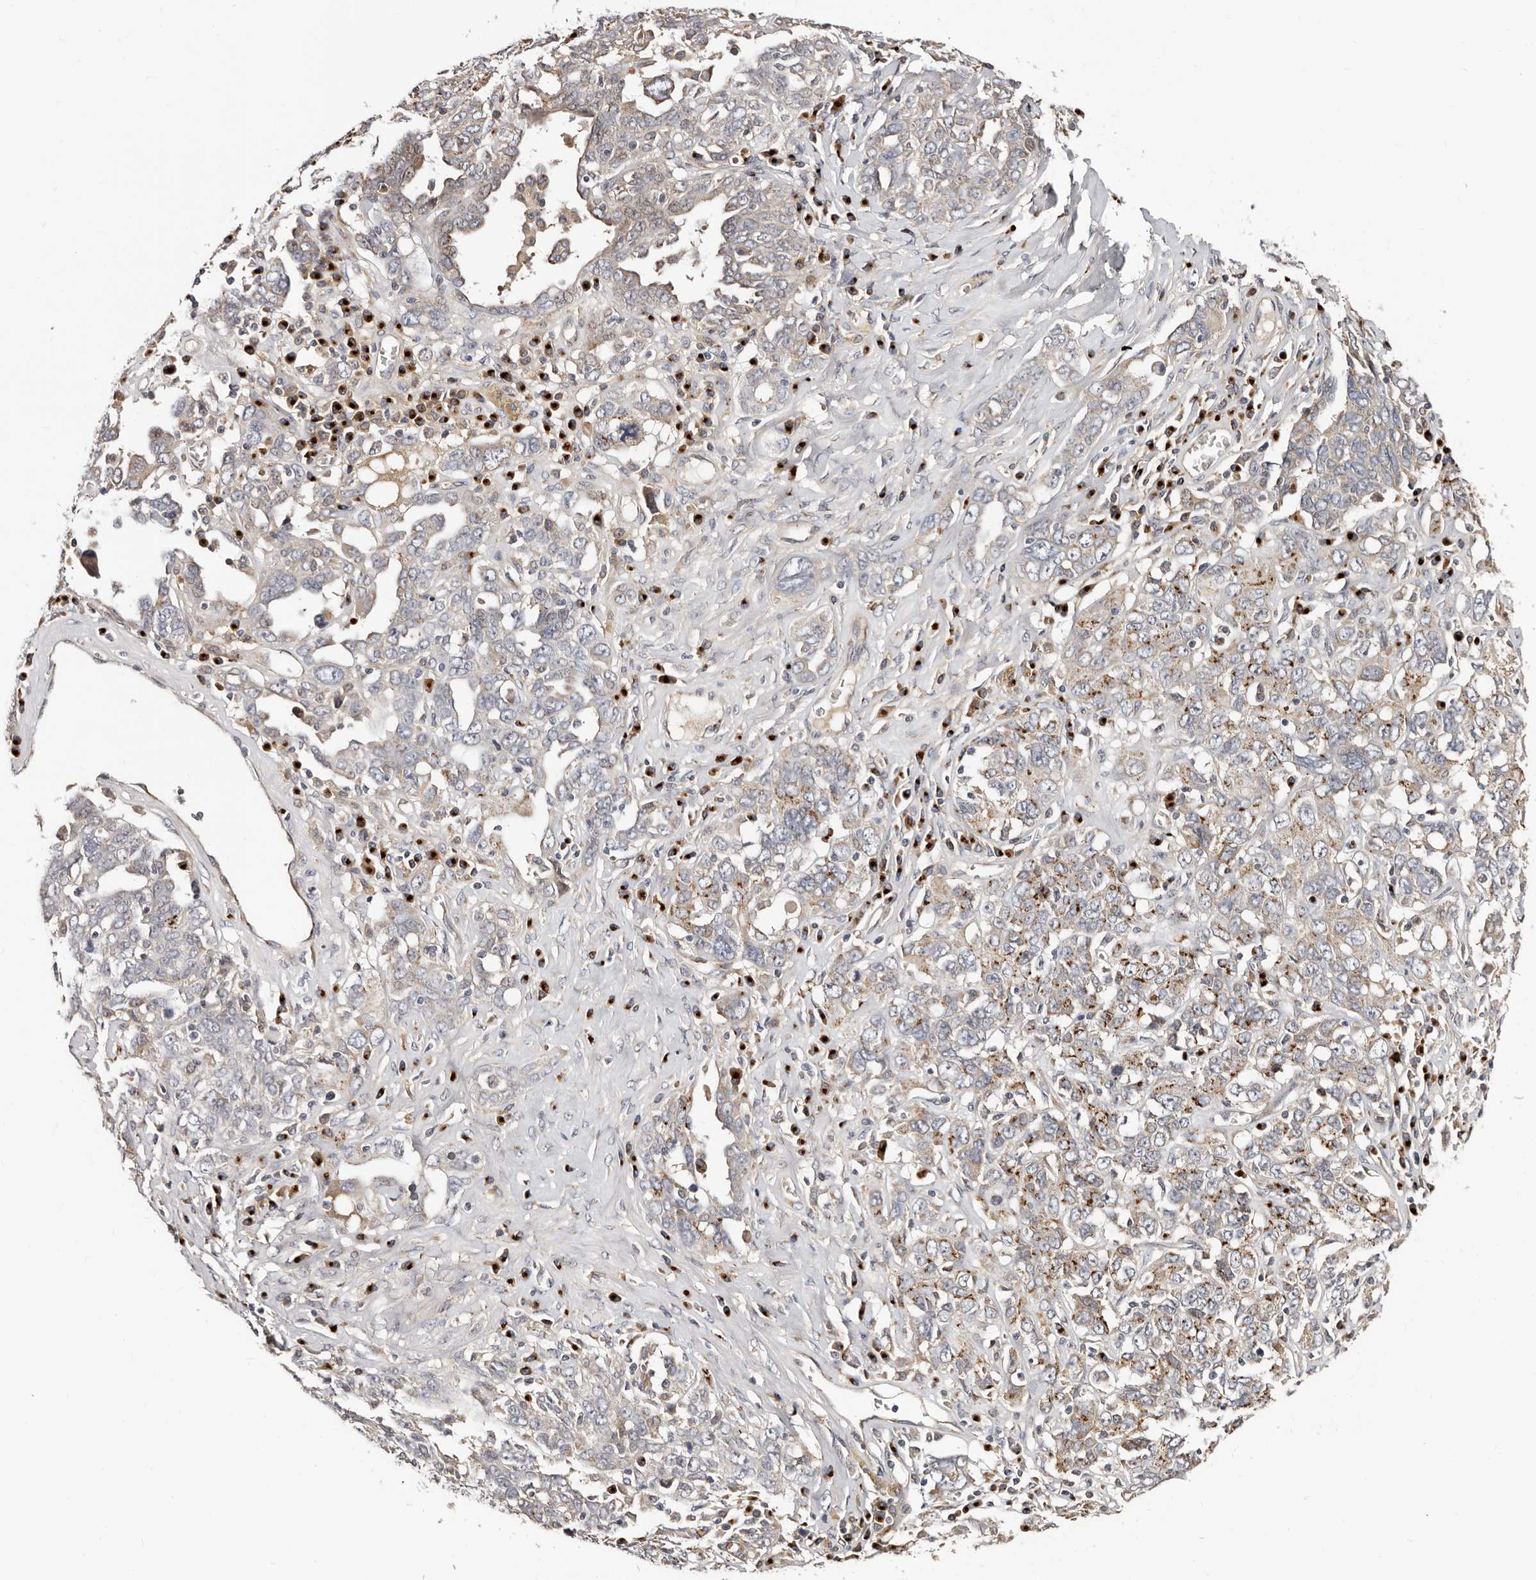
{"staining": {"intensity": "moderate", "quantity": "<25%", "location": "cytoplasmic/membranous"}, "tissue": "ovarian cancer", "cell_type": "Tumor cells", "image_type": "cancer", "snomed": [{"axis": "morphology", "description": "Carcinoma, endometroid"}, {"axis": "topography", "description": "Ovary"}], "caption": "This is an image of immunohistochemistry (IHC) staining of ovarian cancer, which shows moderate positivity in the cytoplasmic/membranous of tumor cells.", "gene": "DACT2", "patient": {"sex": "female", "age": 62}}